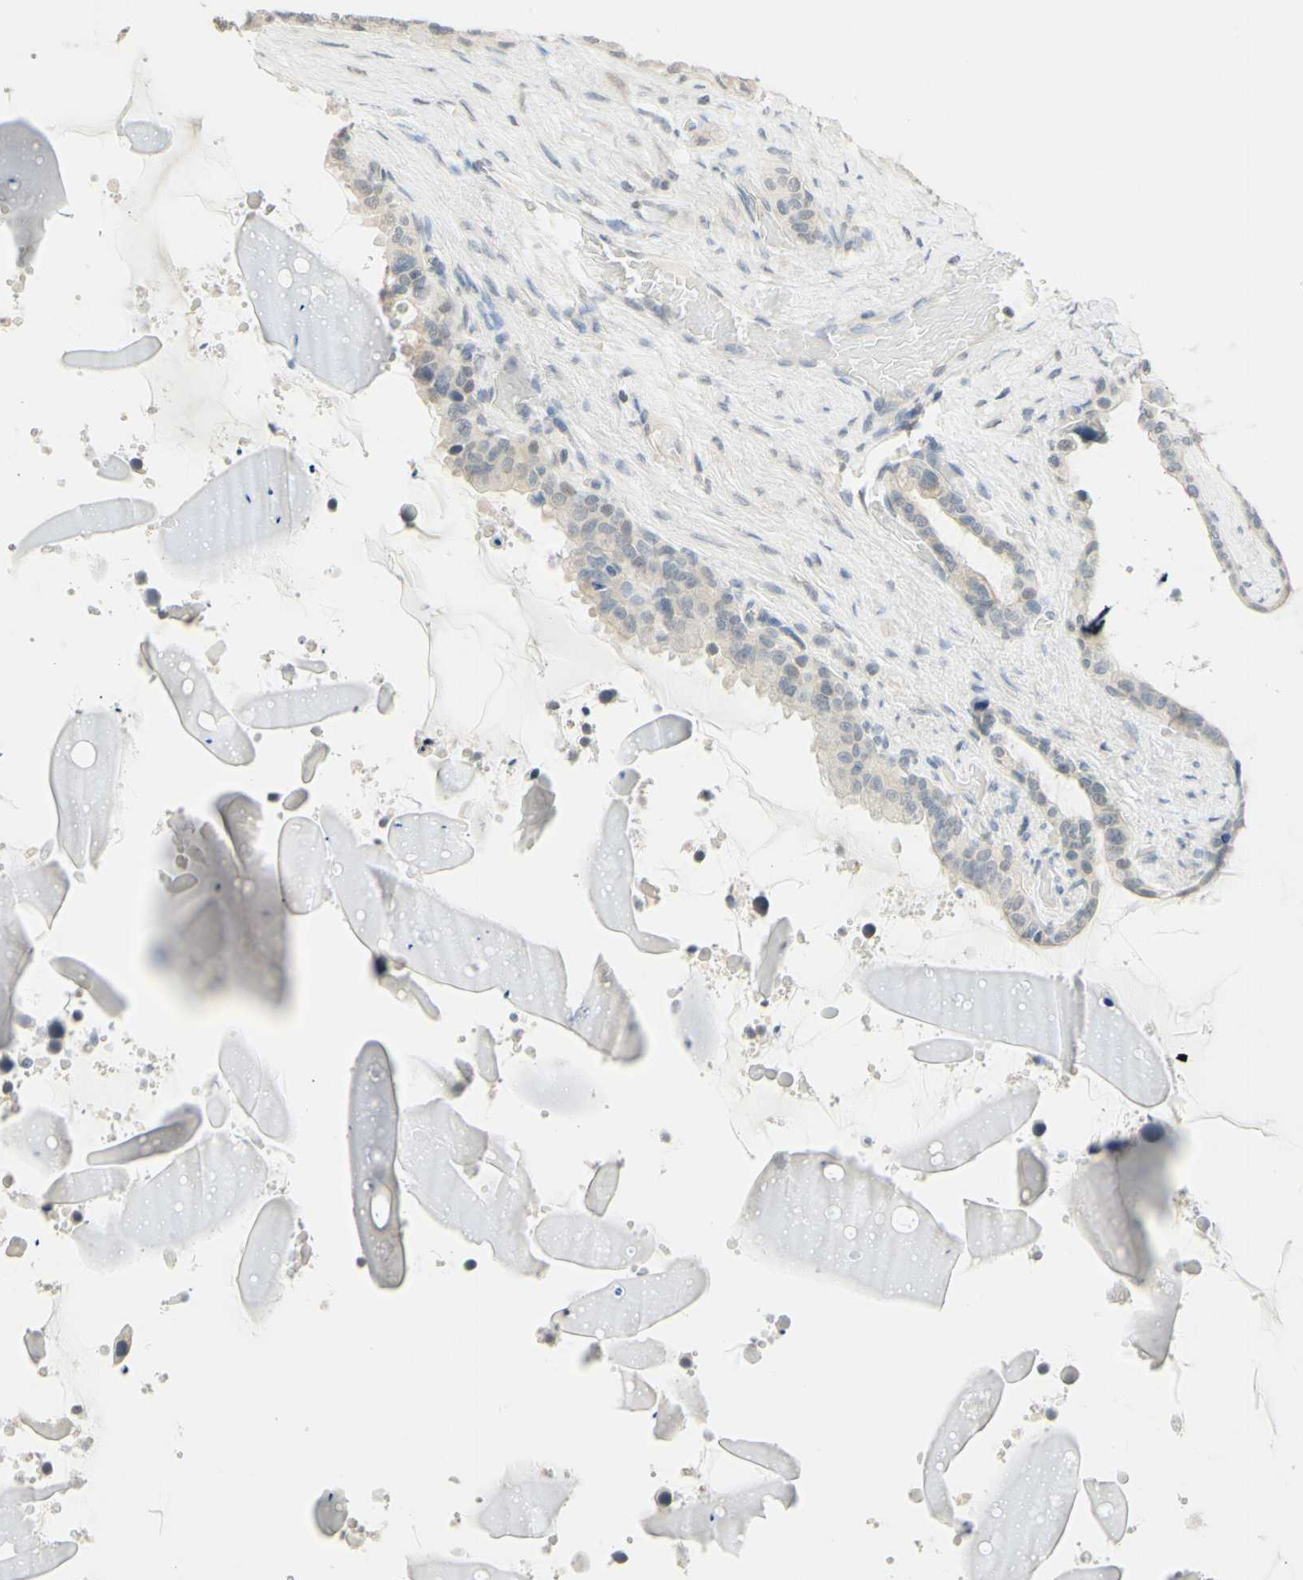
{"staining": {"intensity": "weak", "quantity": "25%-75%", "location": "cytoplasmic/membranous"}, "tissue": "seminal vesicle", "cell_type": "Glandular cells", "image_type": "normal", "snomed": [{"axis": "morphology", "description": "Normal tissue, NOS"}, {"axis": "topography", "description": "Seminal veicle"}], "caption": "Glandular cells reveal weak cytoplasmic/membranous expression in approximately 25%-75% of cells in normal seminal vesicle. (Brightfield microscopy of DAB IHC at high magnification).", "gene": "MAG", "patient": {"sex": "male", "age": 46}}